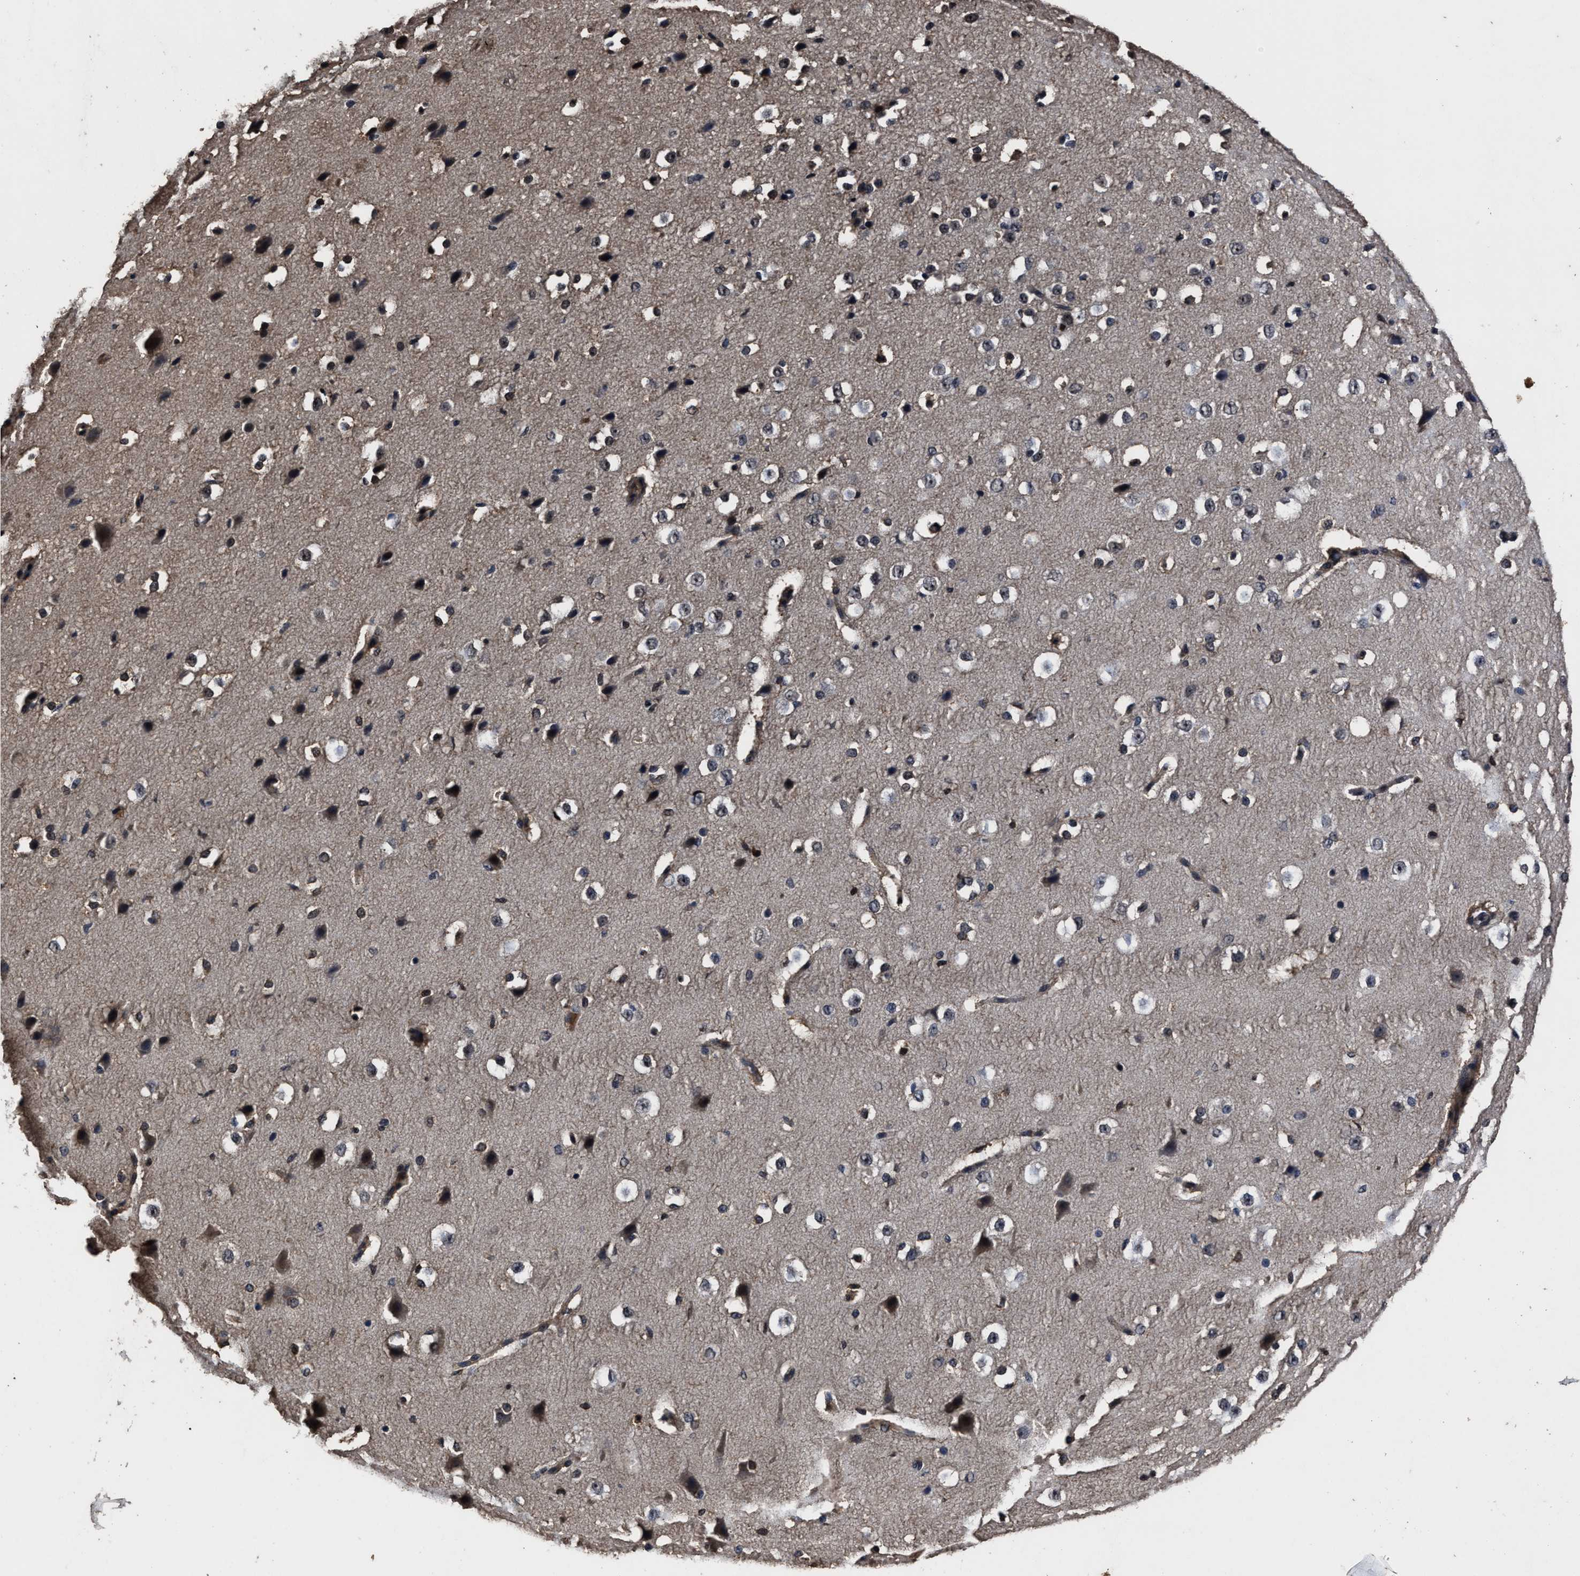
{"staining": {"intensity": "negative", "quantity": "none", "location": "none"}, "tissue": "cerebral cortex", "cell_type": "Endothelial cells", "image_type": "normal", "snomed": [{"axis": "morphology", "description": "Normal tissue, NOS"}, {"axis": "morphology", "description": "Developmental malformation"}, {"axis": "topography", "description": "Cerebral cortex"}], "caption": "The image exhibits no significant staining in endothelial cells of cerebral cortex. (DAB (3,3'-diaminobenzidine) immunohistochemistry, high magnification).", "gene": "RSBN1L", "patient": {"sex": "female", "age": 30}}